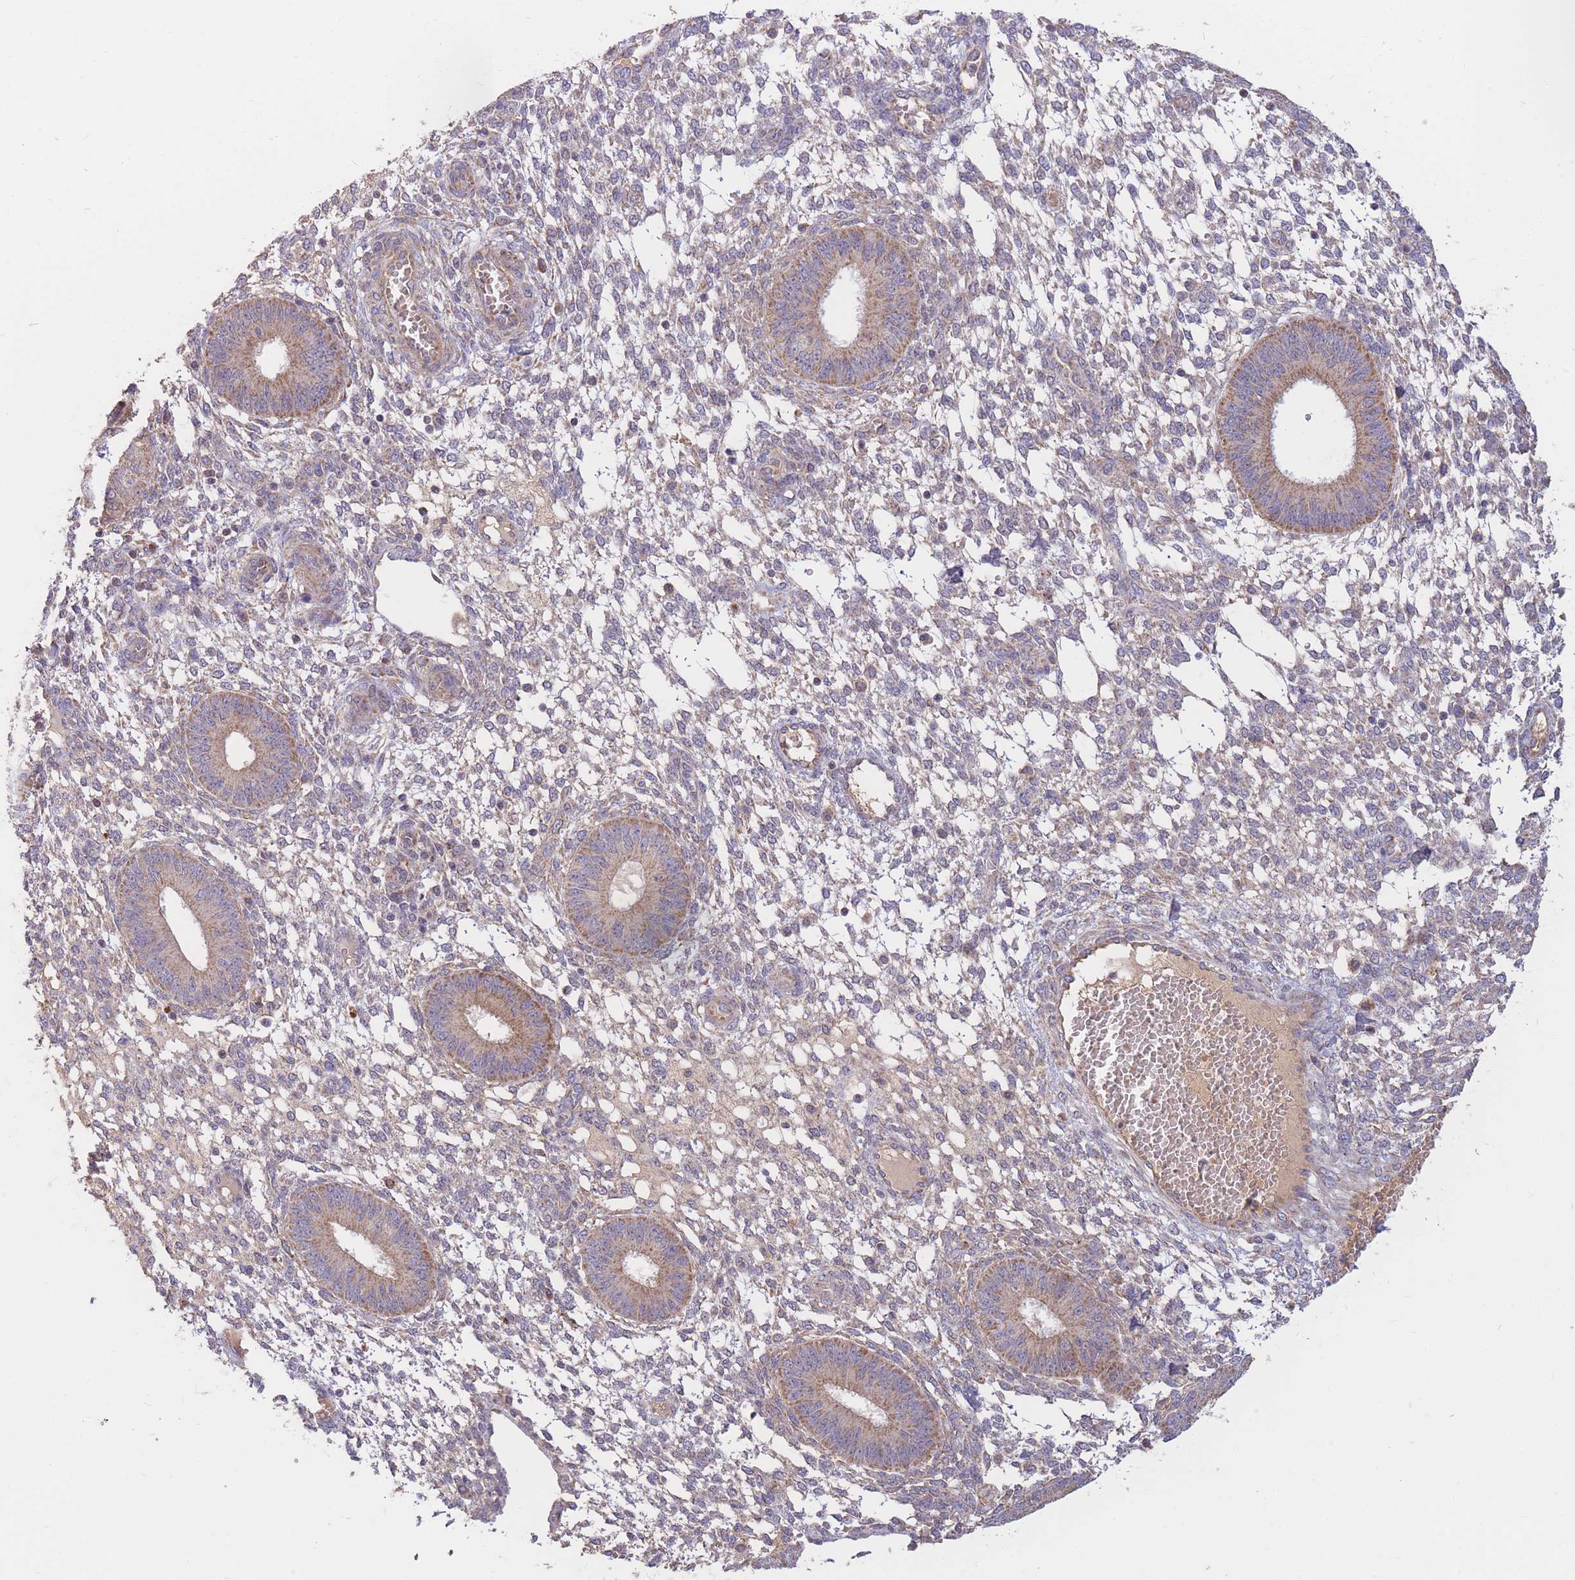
{"staining": {"intensity": "weak", "quantity": "<25%", "location": "cytoplasmic/membranous"}, "tissue": "endometrium", "cell_type": "Cells in endometrial stroma", "image_type": "normal", "snomed": [{"axis": "morphology", "description": "Normal tissue, NOS"}, {"axis": "topography", "description": "Endometrium"}], "caption": "Immunohistochemistry of unremarkable endometrium shows no staining in cells in endometrial stroma.", "gene": "PTPMT1", "patient": {"sex": "female", "age": 49}}